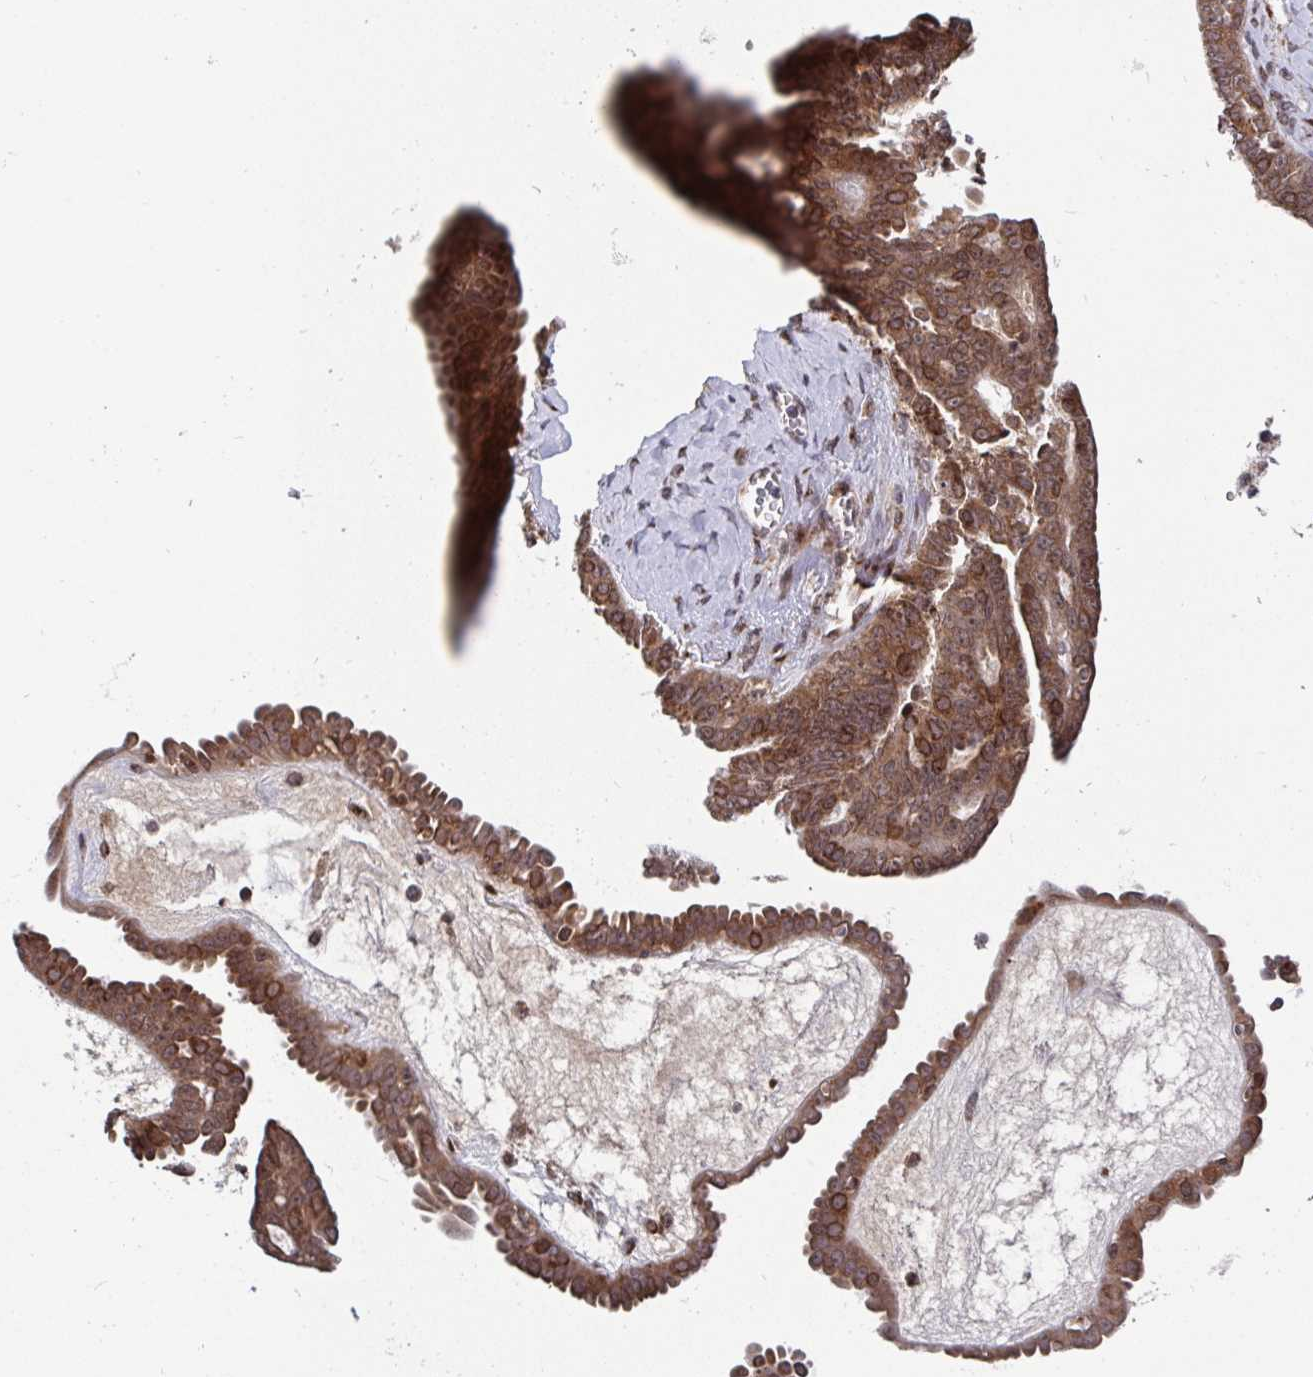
{"staining": {"intensity": "moderate", "quantity": ">75%", "location": "cytoplasmic/membranous"}, "tissue": "ovarian cancer", "cell_type": "Tumor cells", "image_type": "cancer", "snomed": [{"axis": "morphology", "description": "Cystadenocarcinoma, serous, NOS"}, {"axis": "topography", "description": "Ovary"}], "caption": "High-magnification brightfield microscopy of serous cystadenocarcinoma (ovarian) stained with DAB (brown) and counterstained with hematoxylin (blue). tumor cells exhibit moderate cytoplasmic/membranous staining is seen in about>75% of cells.", "gene": "ATP5MJ", "patient": {"sex": "female", "age": 71}}